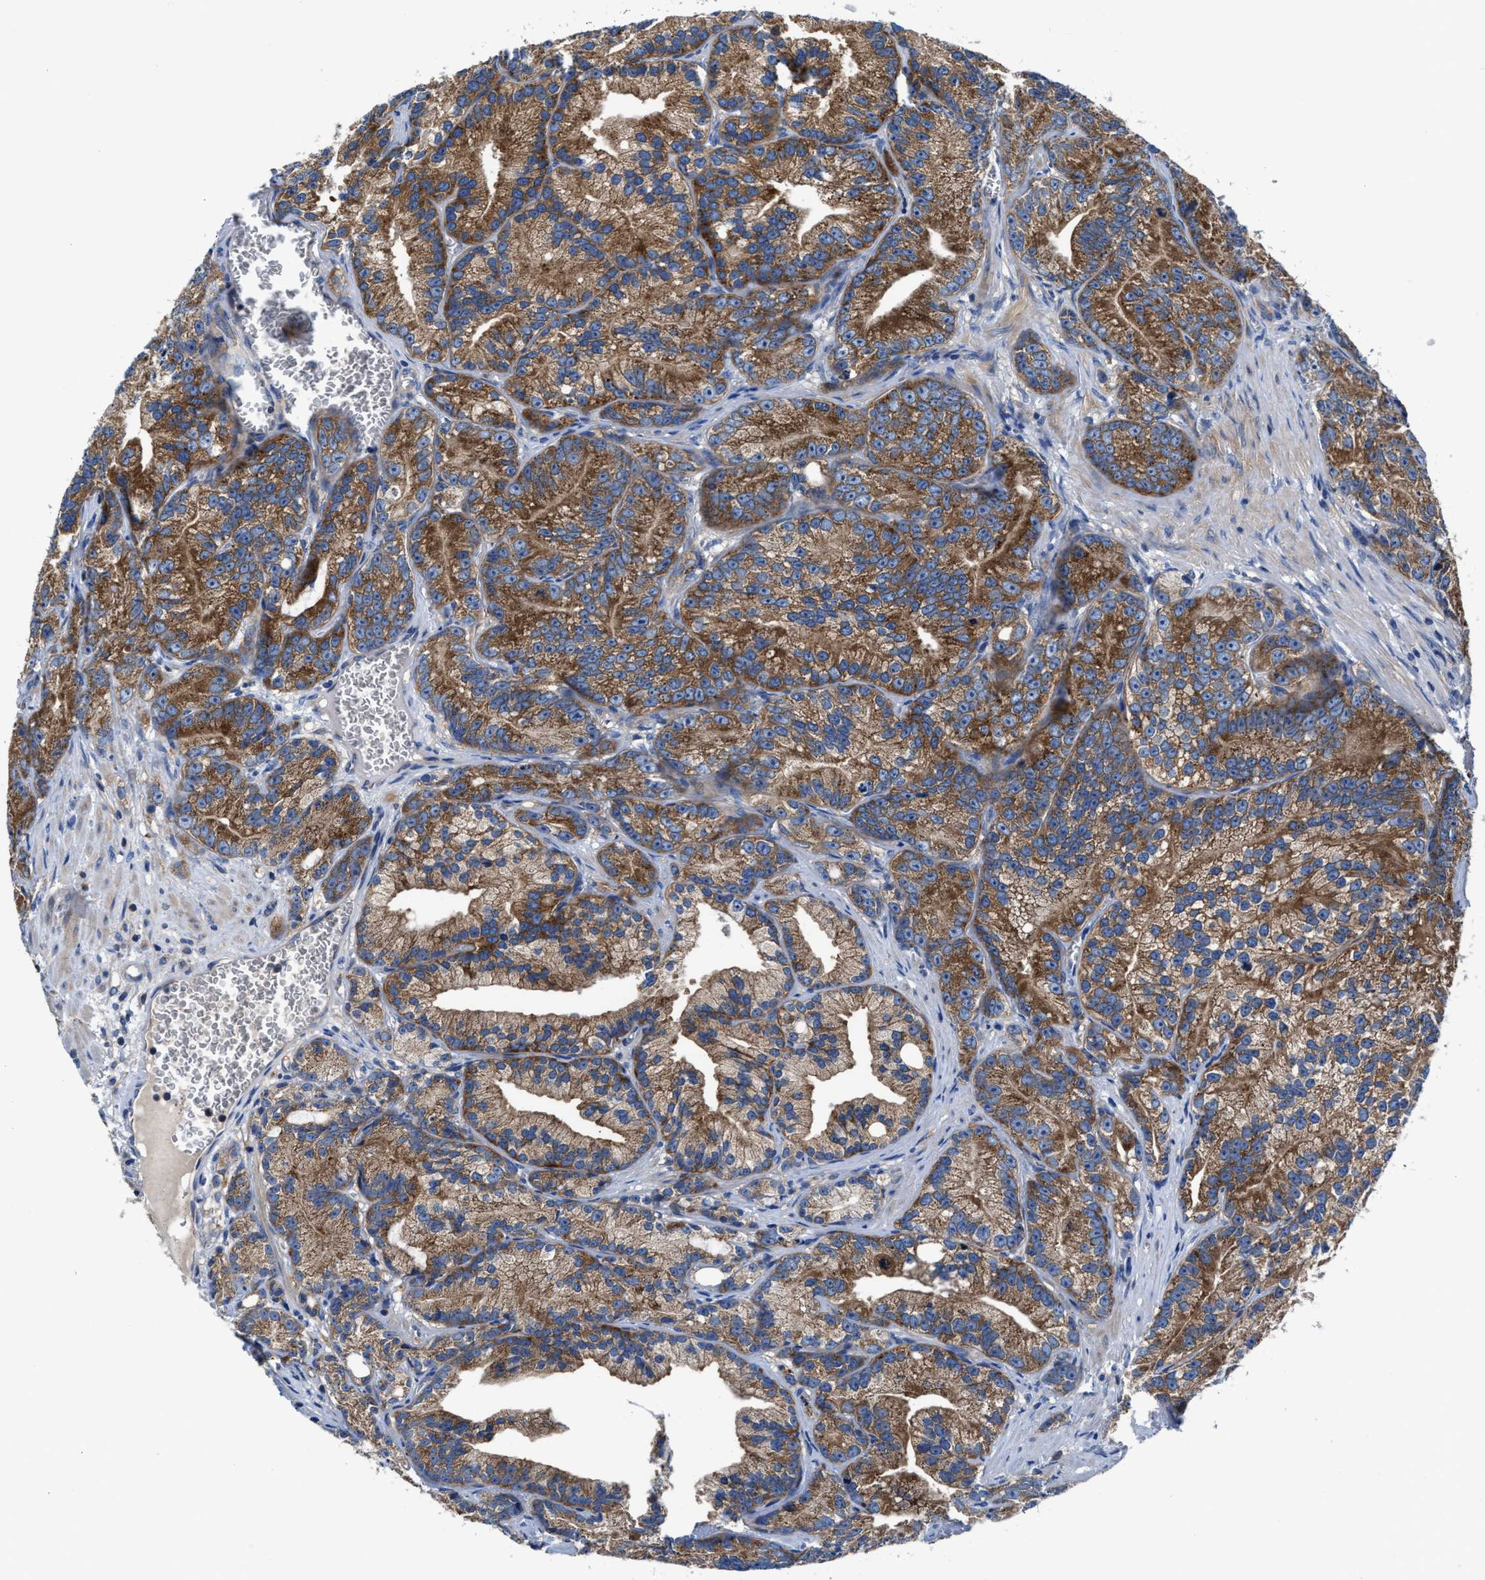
{"staining": {"intensity": "strong", "quantity": ">75%", "location": "cytoplasmic/membranous"}, "tissue": "prostate cancer", "cell_type": "Tumor cells", "image_type": "cancer", "snomed": [{"axis": "morphology", "description": "Adenocarcinoma, Low grade"}, {"axis": "topography", "description": "Prostate"}], "caption": "An immunohistochemistry (IHC) photomicrograph of tumor tissue is shown. Protein staining in brown labels strong cytoplasmic/membranous positivity in prostate low-grade adenocarcinoma within tumor cells. (DAB (3,3'-diaminobenzidine) IHC with brightfield microscopy, high magnification).", "gene": "PHLPP1", "patient": {"sex": "male", "age": 89}}